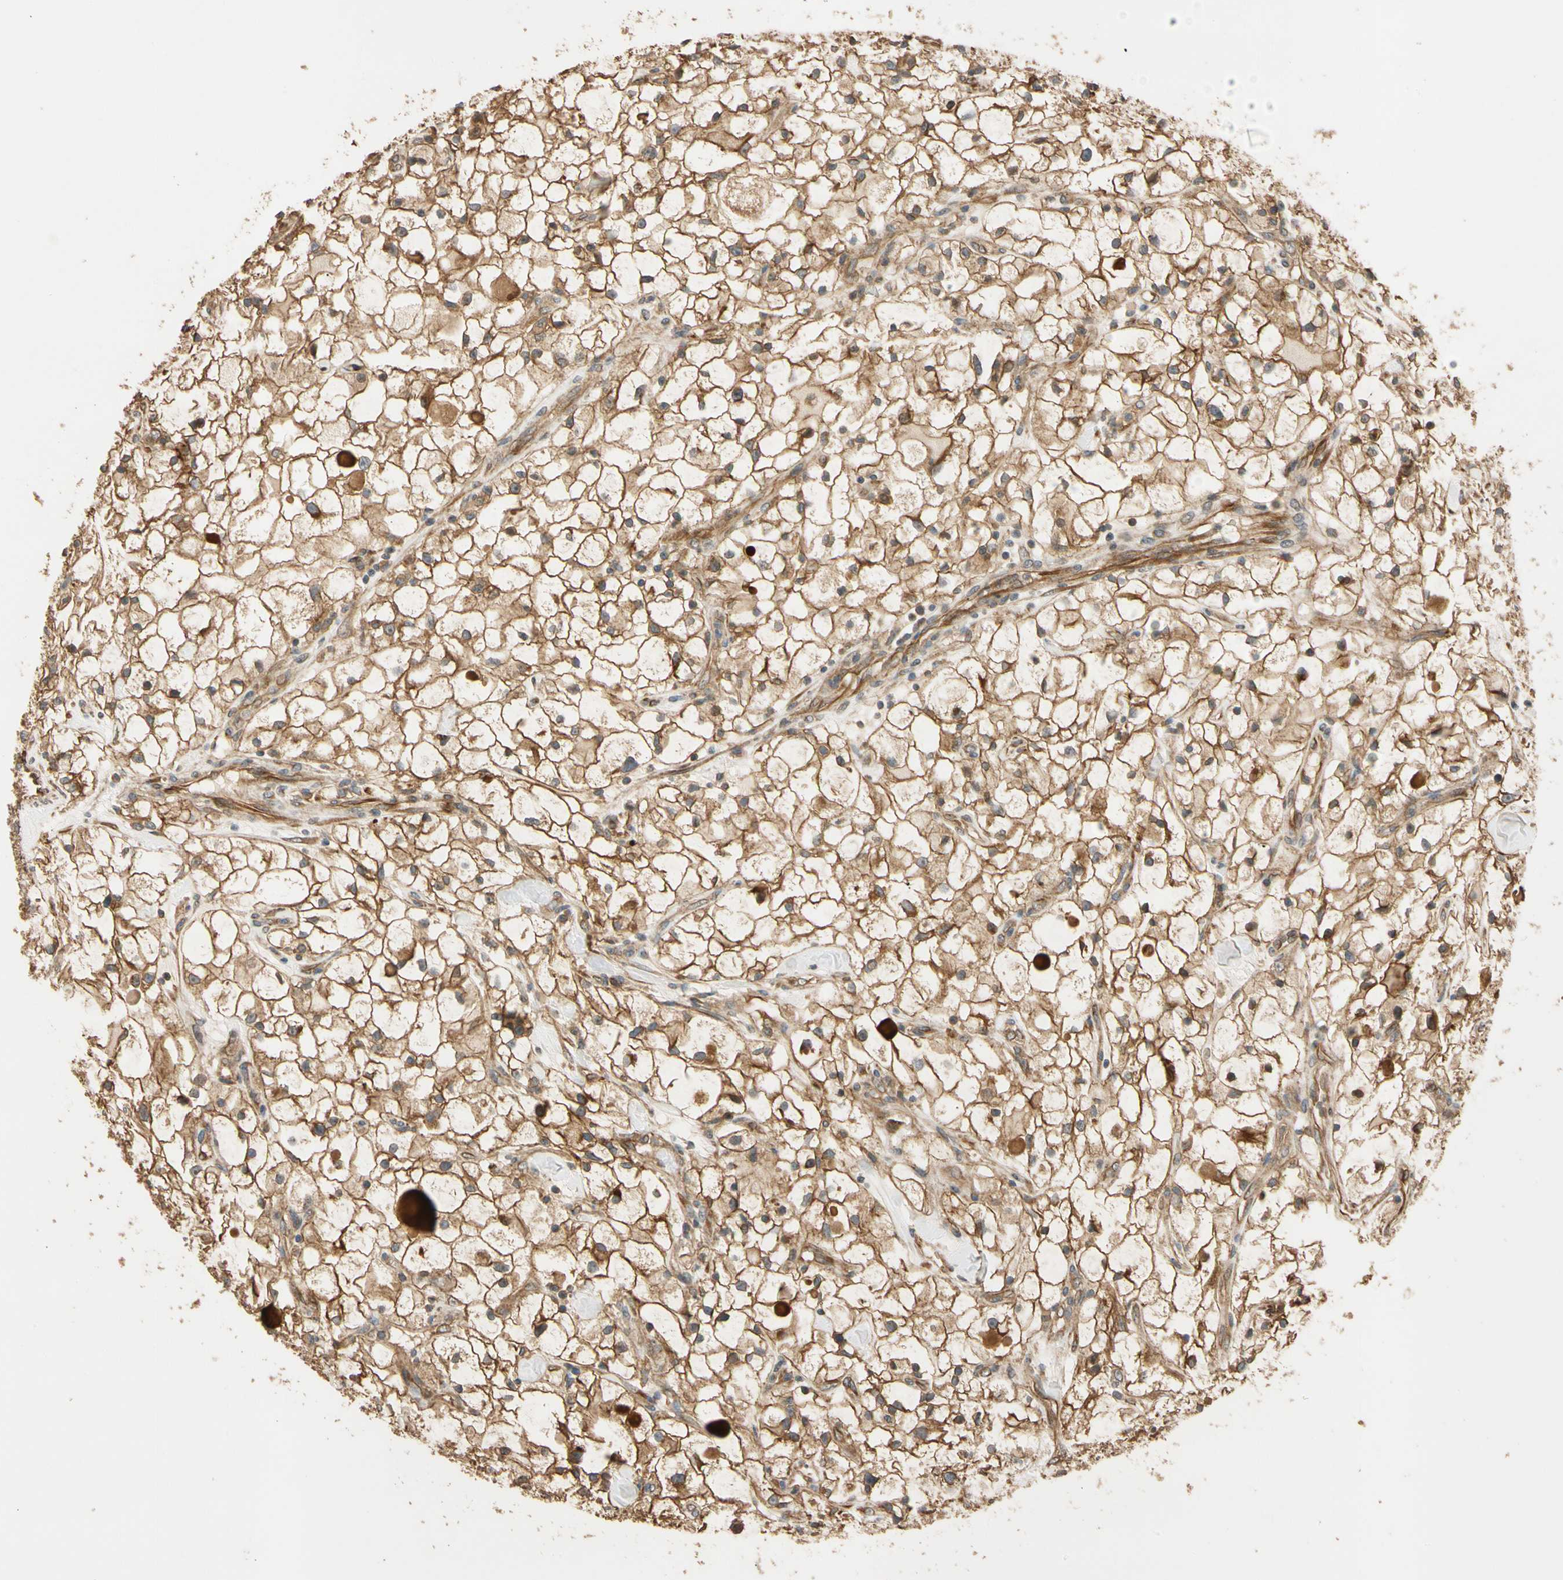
{"staining": {"intensity": "strong", "quantity": ">75%", "location": "cytoplasmic/membranous"}, "tissue": "renal cancer", "cell_type": "Tumor cells", "image_type": "cancer", "snomed": [{"axis": "morphology", "description": "Adenocarcinoma, NOS"}, {"axis": "topography", "description": "Kidney"}], "caption": "Immunohistochemical staining of renal adenocarcinoma displays high levels of strong cytoplasmic/membranous expression in approximately >75% of tumor cells.", "gene": "MGRN1", "patient": {"sex": "female", "age": 60}}